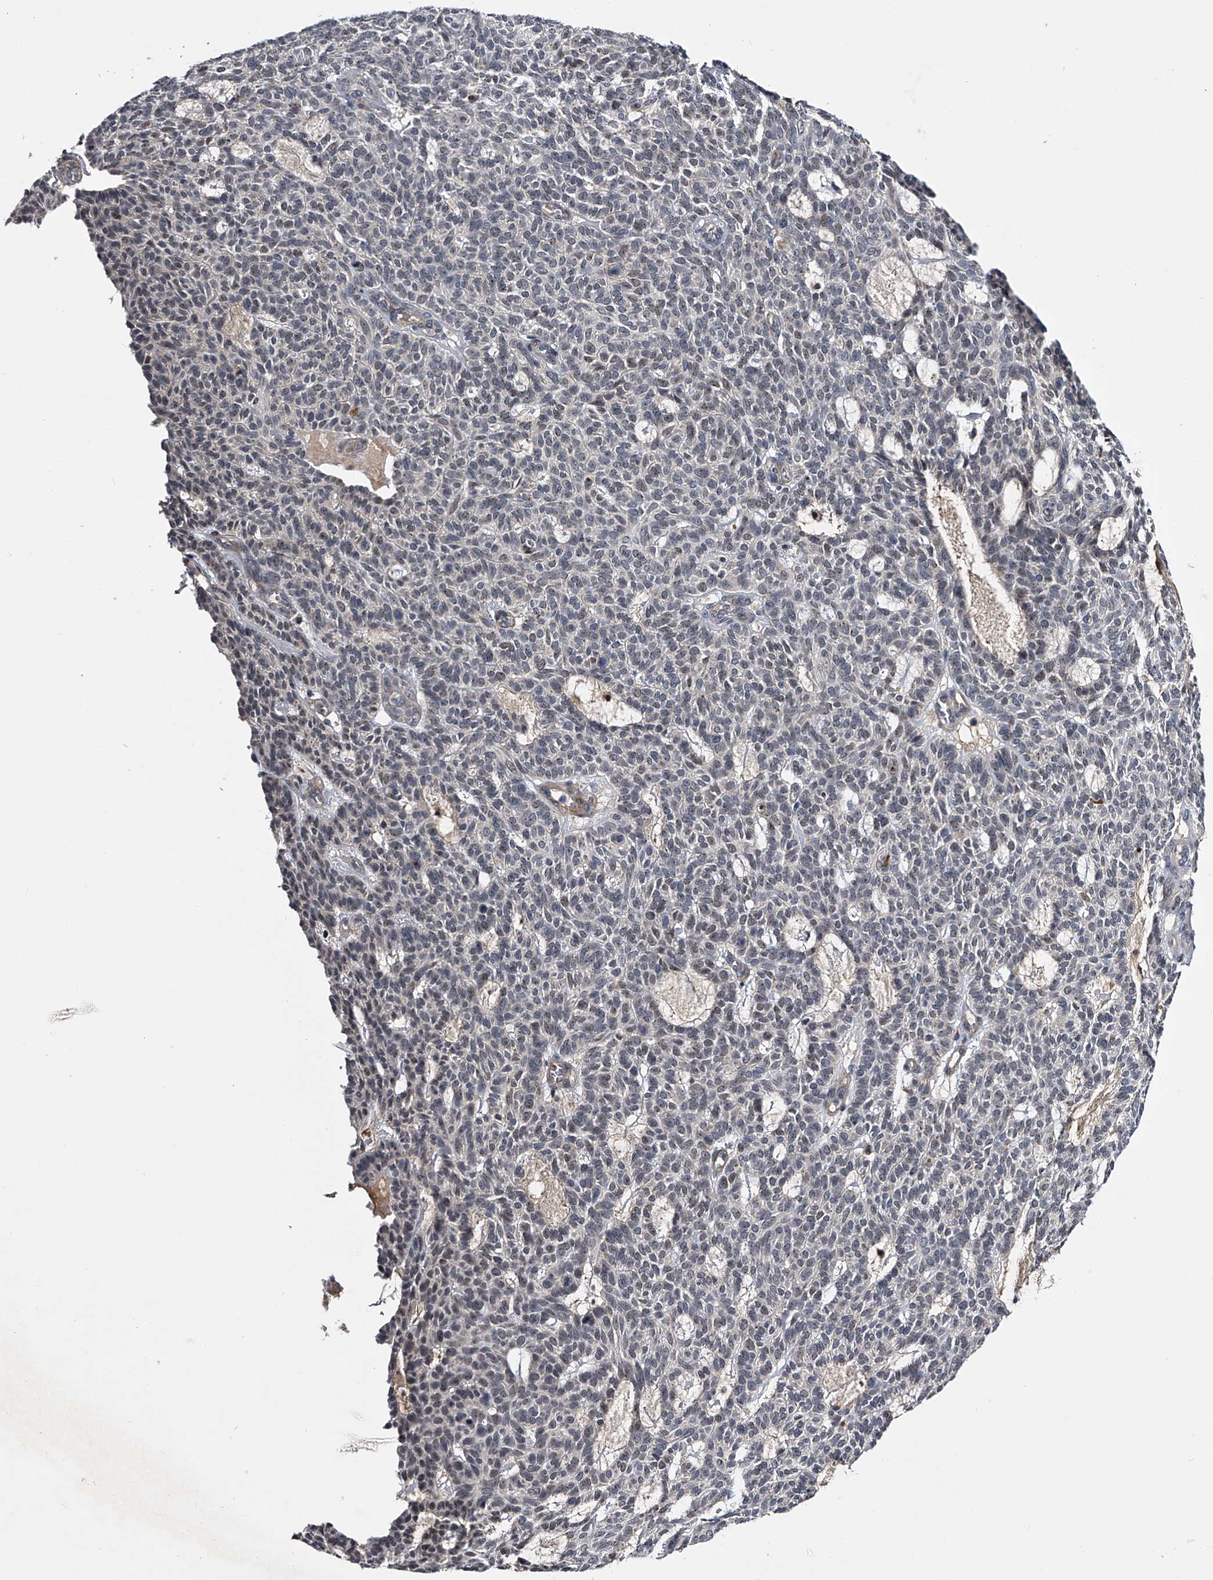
{"staining": {"intensity": "weak", "quantity": "25%-75%", "location": "nuclear"}, "tissue": "skin cancer", "cell_type": "Tumor cells", "image_type": "cancer", "snomed": [{"axis": "morphology", "description": "Squamous cell carcinoma, NOS"}, {"axis": "topography", "description": "Skin"}], "caption": "Weak nuclear protein staining is seen in about 25%-75% of tumor cells in skin squamous cell carcinoma.", "gene": "MDN1", "patient": {"sex": "female", "age": 90}}